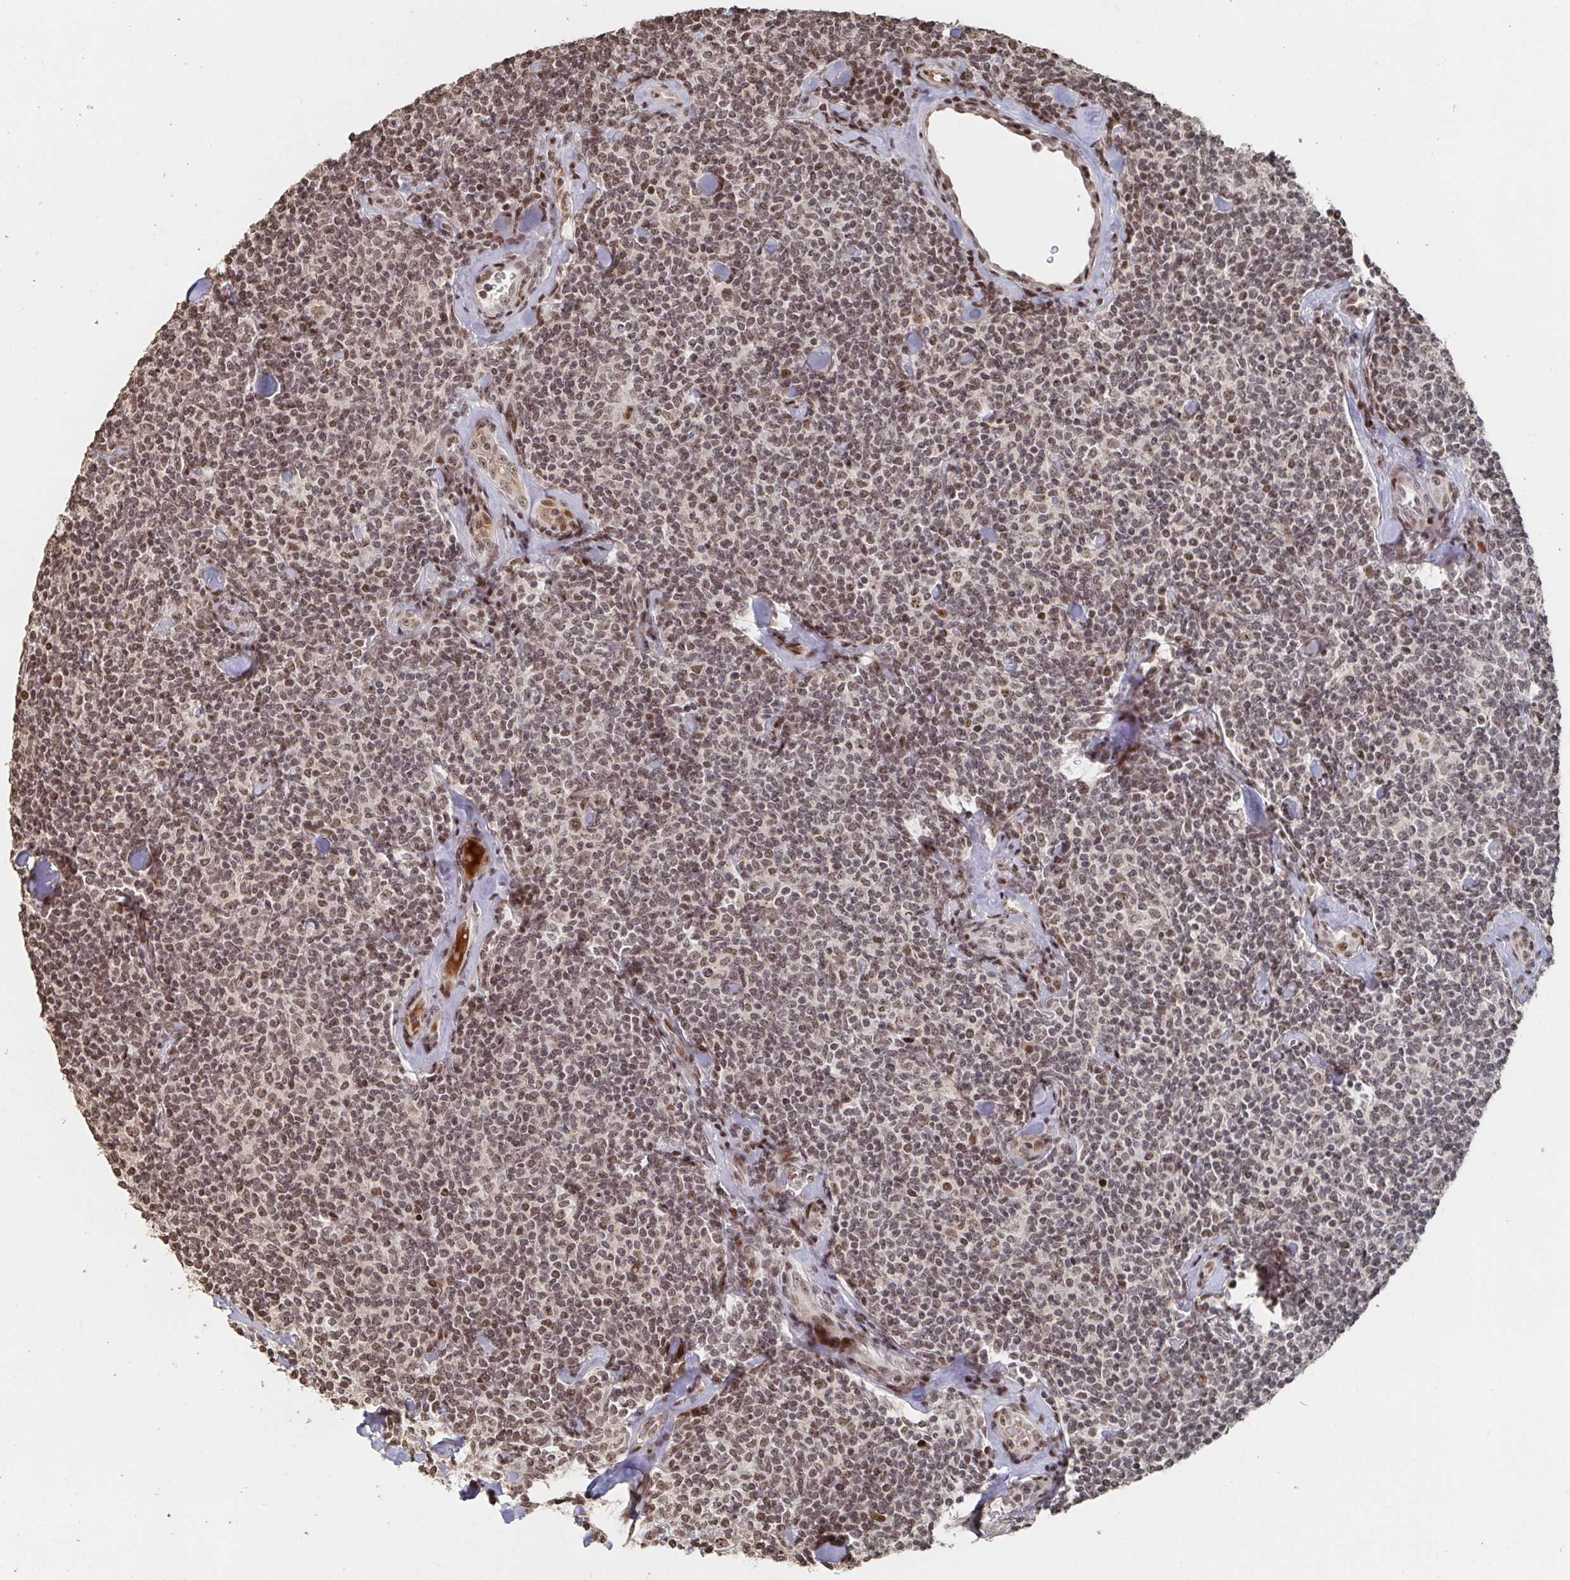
{"staining": {"intensity": "moderate", "quantity": ">75%", "location": "nuclear"}, "tissue": "lymphoma", "cell_type": "Tumor cells", "image_type": "cancer", "snomed": [{"axis": "morphology", "description": "Malignant lymphoma, non-Hodgkin's type, Low grade"}, {"axis": "topography", "description": "Lymph node"}], "caption": "An image of human malignant lymphoma, non-Hodgkin's type (low-grade) stained for a protein shows moderate nuclear brown staining in tumor cells.", "gene": "ZDHHC12", "patient": {"sex": "female", "age": 56}}